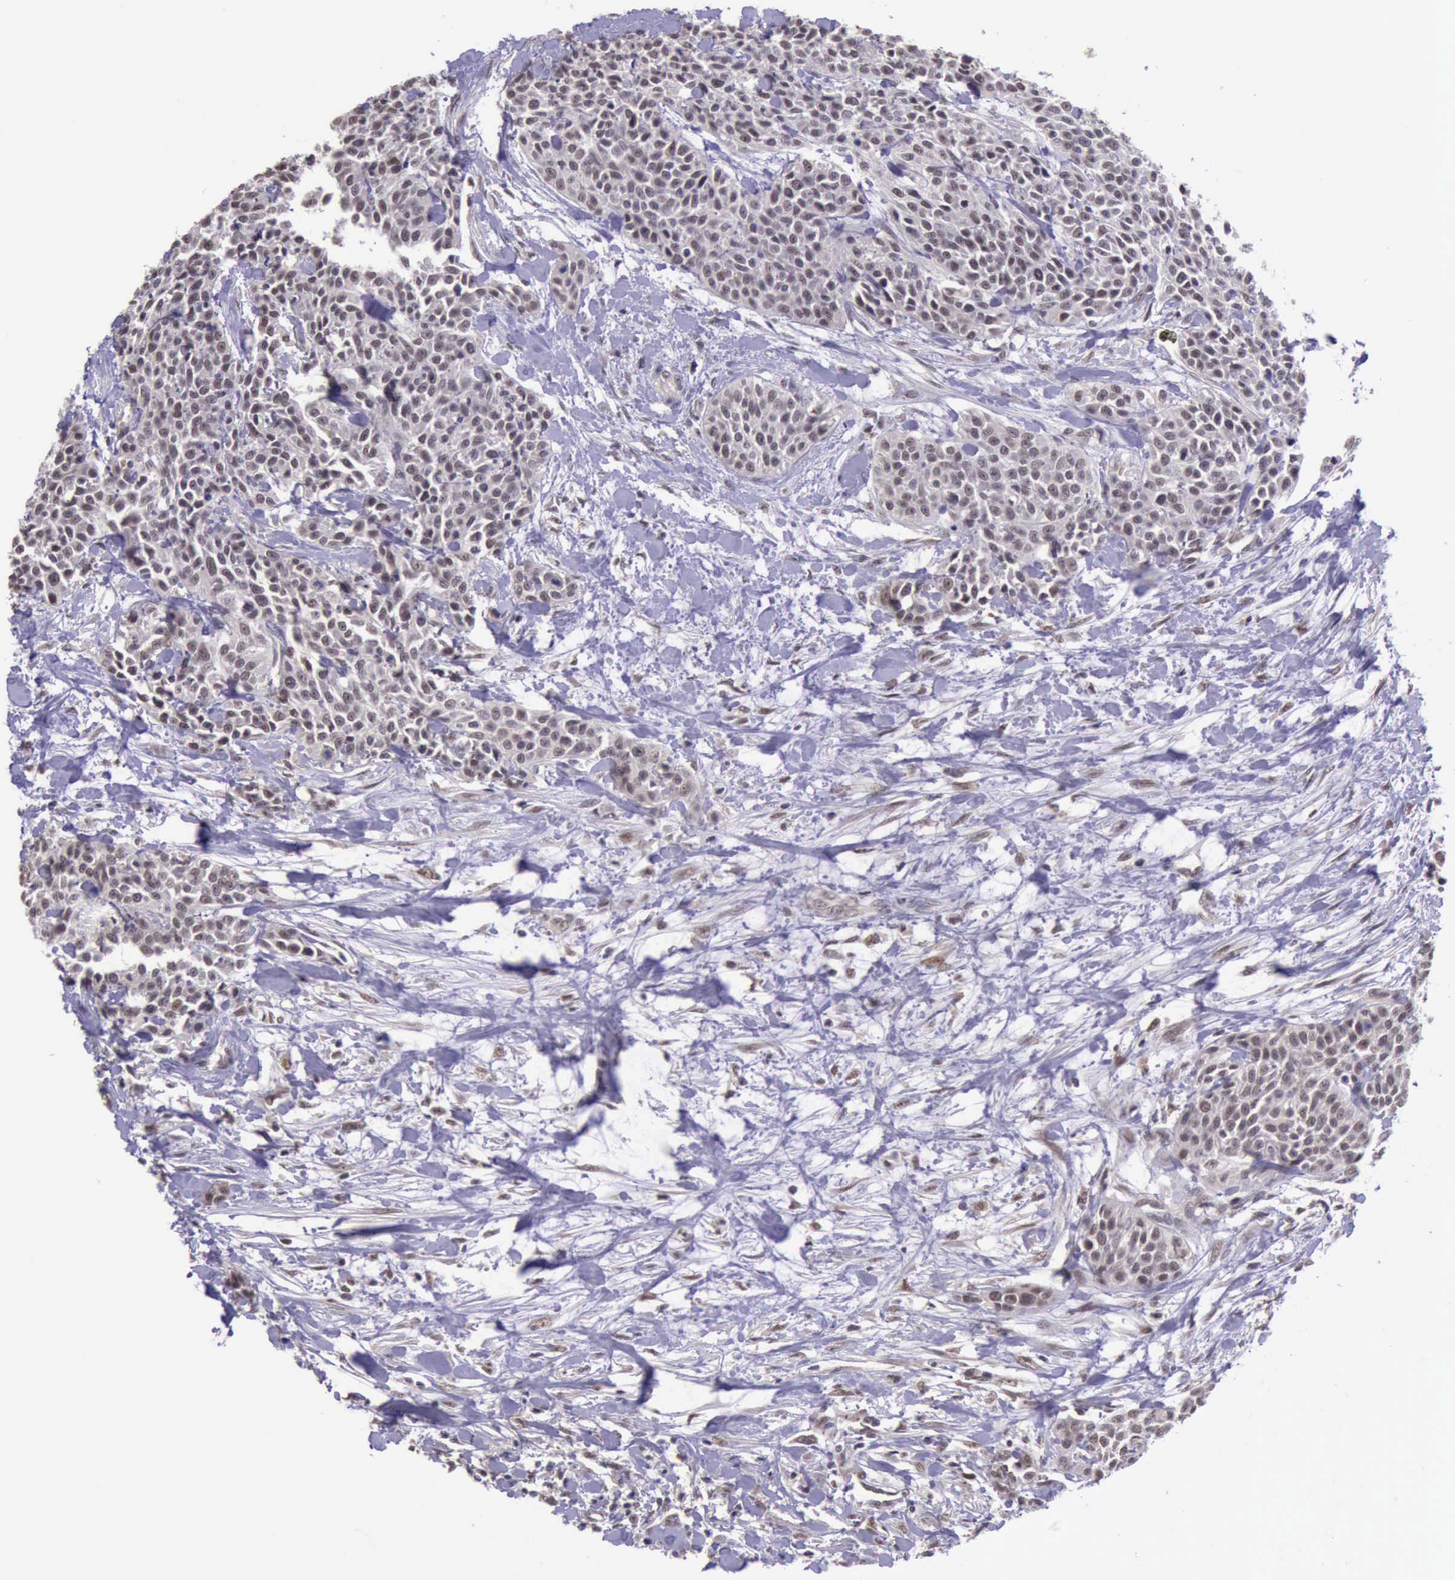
{"staining": {"intensity": "moderate", "quantity": ">75%", "location": "nuclear"}, "tissue": "urothelial cancer", "cell_type": "Tumor cells", "image_type": "cancer", "snomed": [{"axis": "morphology", "description": "Urothelial carcinoma, High grade"}, {"axis": "topography", "description": "Urinary bladder"}], "caption": "A brown stain labels moderate nuclear staining of a protein in urothelial cancer tumor cells.", "gene": "PRPF39", "patient": {"sex": "male", "age": 56}}